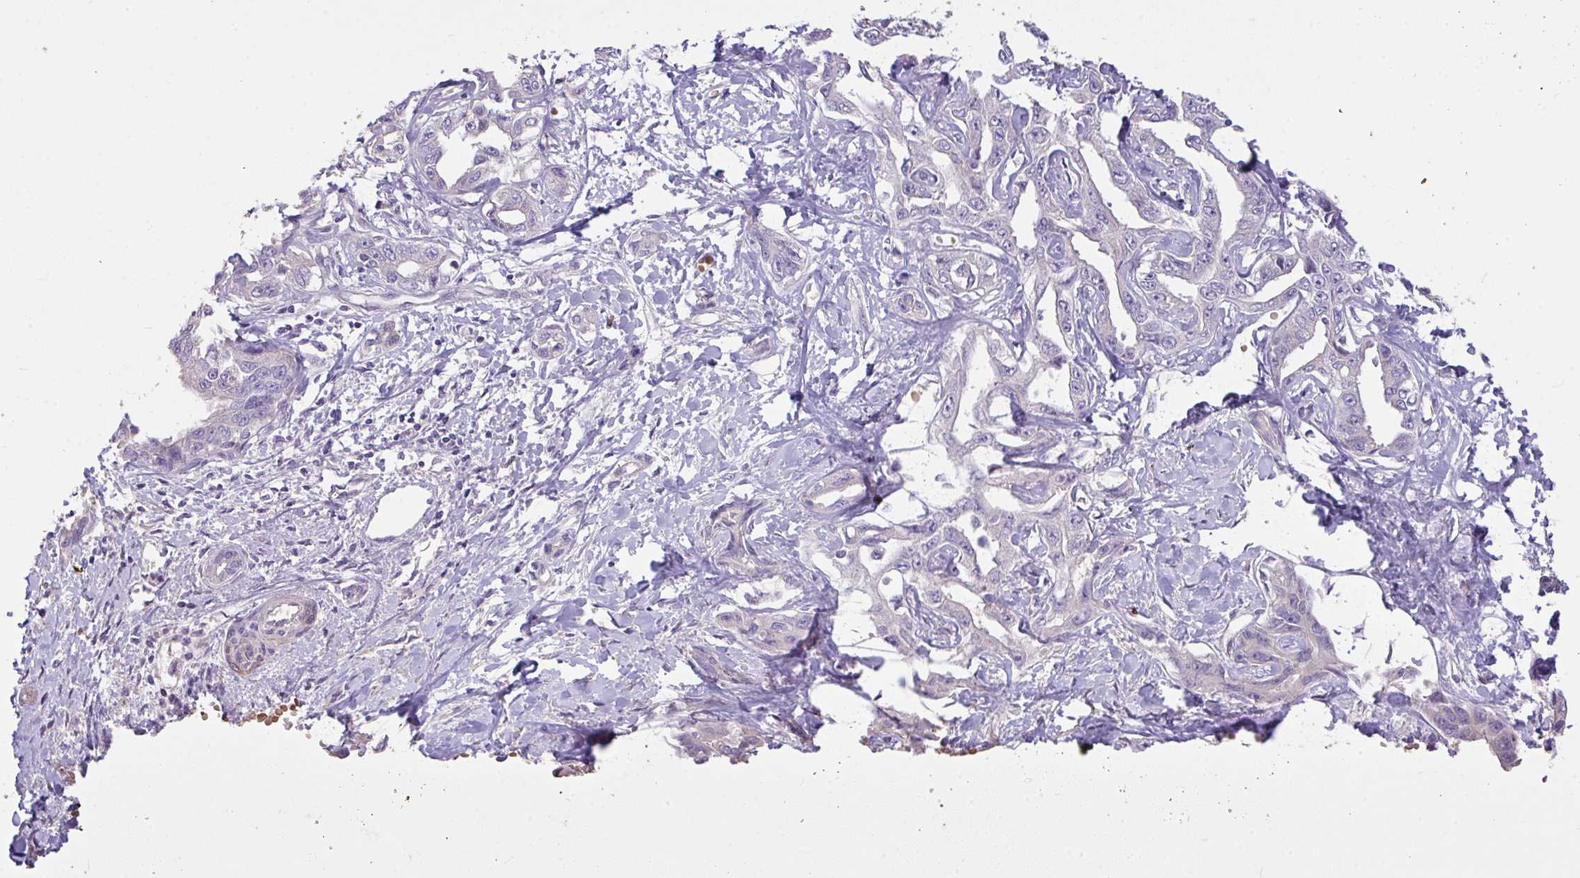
{"staining": {"intensity": "negative", "quantity": "none", "location": "none"}, "tissue": "liver cancer", "cell_type": "Tumor cells", "image_type": "cancer", "snomed": [{"axis": "morphology", "description": "Cholangiocarcinoma"}, {"axis": "topography", "description": "Liver"}], "caption": "An image of human liver cancer is negative for staining in tumor cells.", "gene": "MOCS1", "patient": {"sex": "male", "age": 59}}